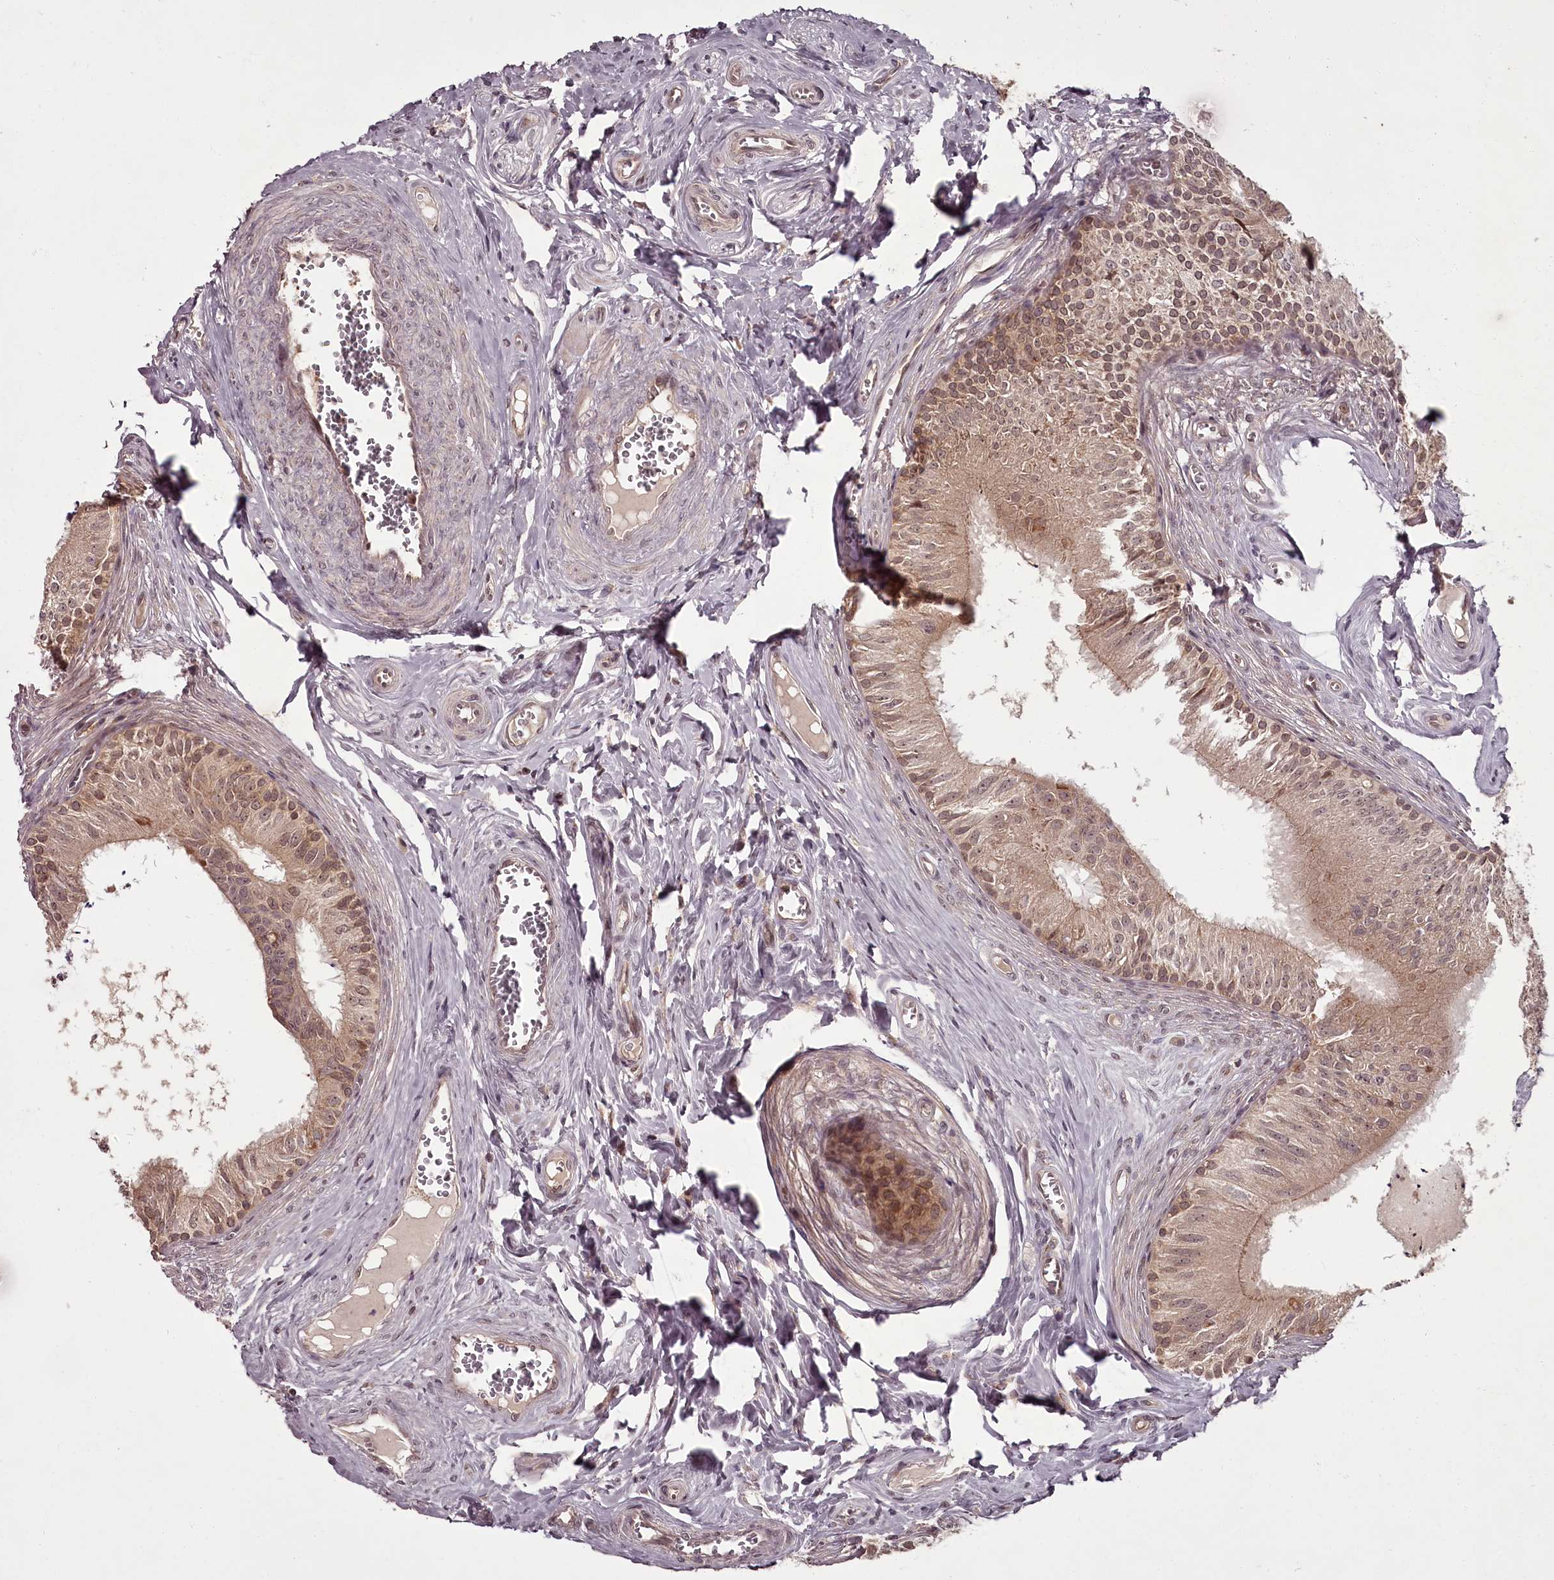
{"staining": {"intensity": "moderate", "quantity": ">75%", "location": "cytoplasmic/membranous"}, "tissue": "epididymis", "cell_type": "Glandular cells", "image_type": "normal", "snomed": [{"axis": "morphology", "description": "Normal tissue, NOS"}, {"axis": "topography", "description": "Epididymis"}], "caption": "IHC histopathology image of unremarkable epididymis stained for a protein (brown), which shows medium levels of moderate cytoplasmic/membranous positivity in approximately >75% of glandular cells.", "gene": "PCBP2", "patient": {"sex": "male", "age": 46}}